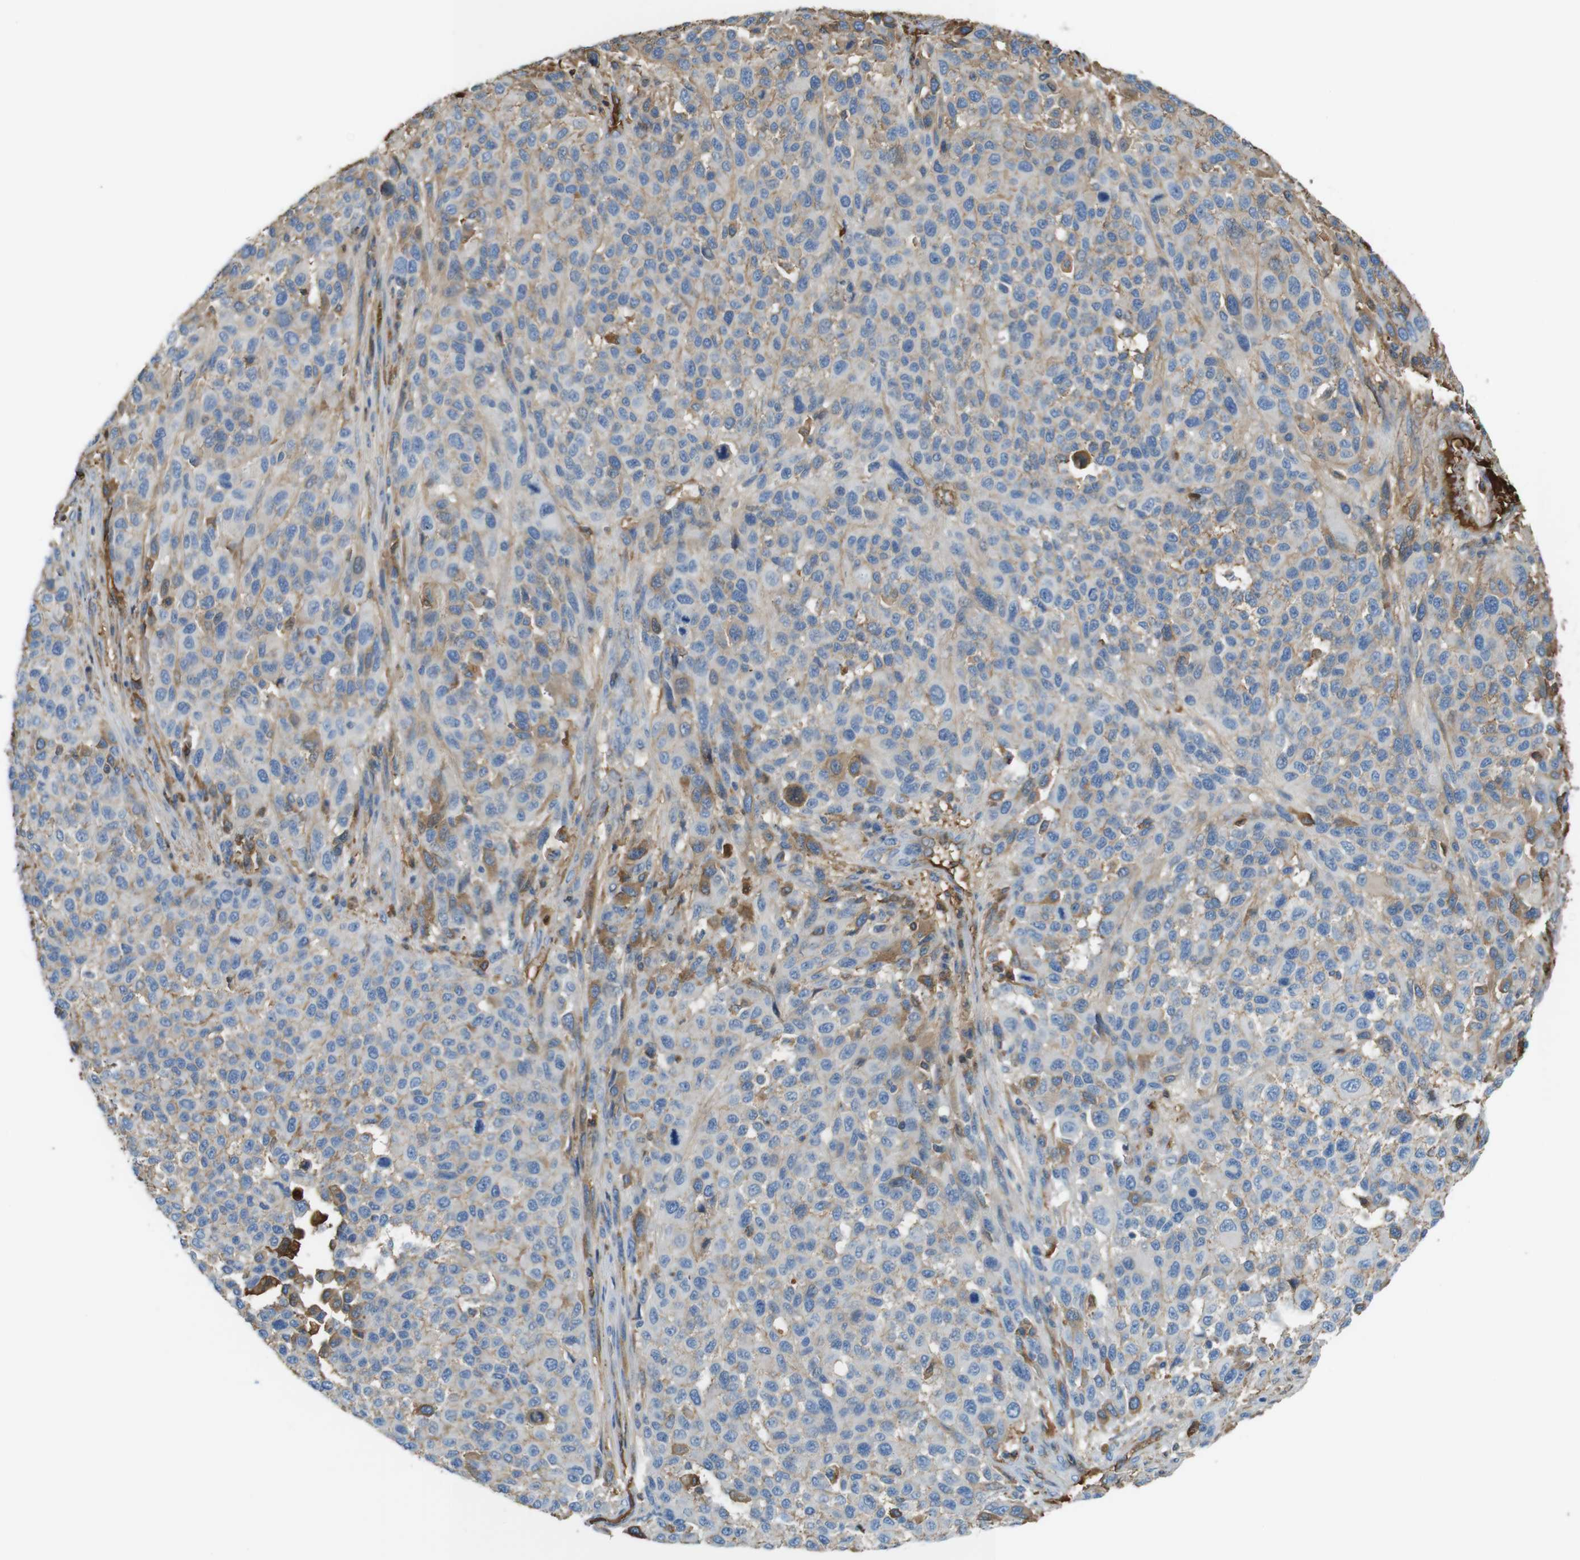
{"staining": {"intensity": "negative", "quantity": "none", "location": "none"}, "tissue": "melanoma", "cell_type": "Tumor cells", "image_type": "cancer", "snomed": [{"axis": "morphology", "description": "Malignant melanoma, Metastatic site"}, {"axis": "topography", "description": "Lymph node"}], "caption": "Immunohistochemical staining of melanoma exhibits no significant positivity in tumor cells.", "gene": "LTBP4", "patient": {"sex": "male", "age": 61}}